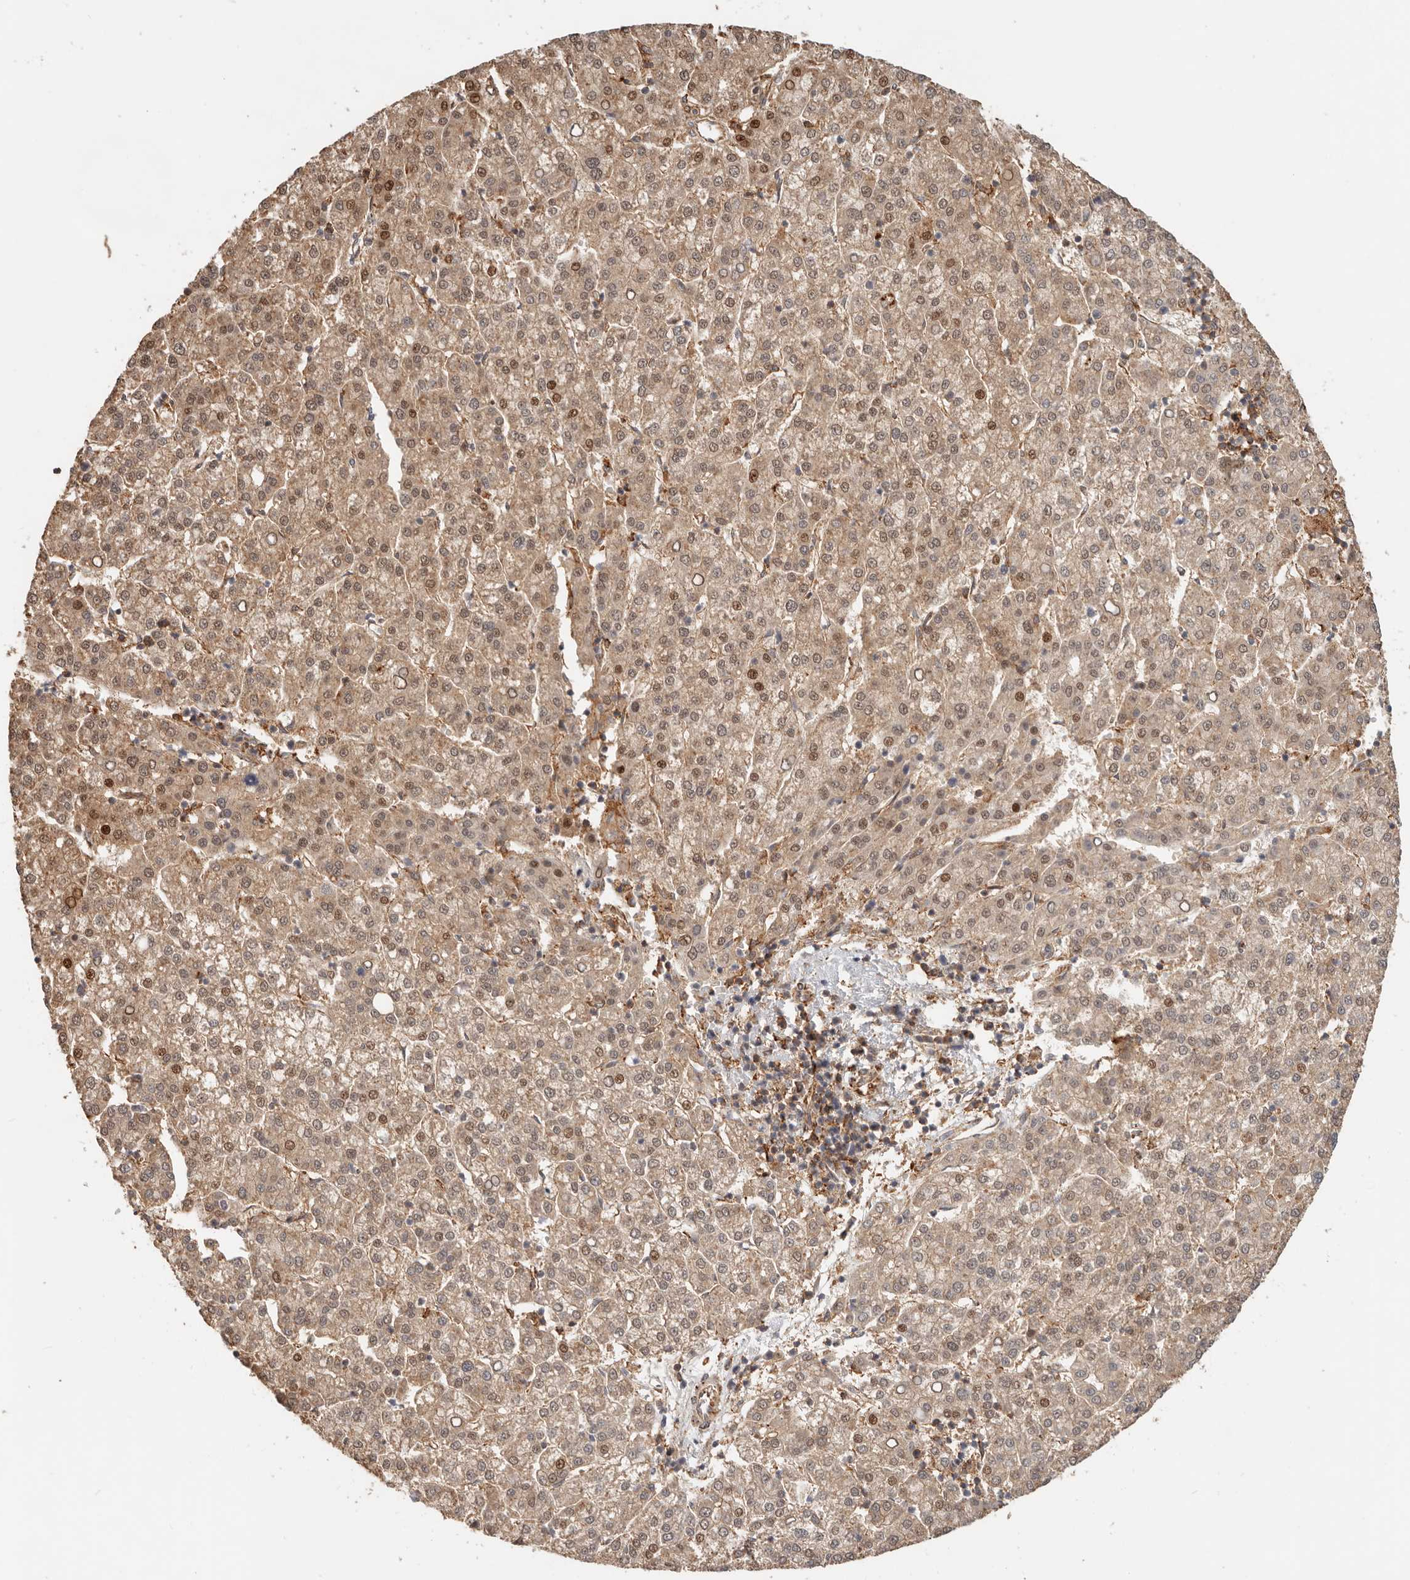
{"staining": {"intensity": "moderate", "quantity": "25%-75%", "location": "nuclear"}, "tissue": "liver cancer", "cell_type": "Tumor cells", "image_type": "cancer", "snomed": [{"axis": "morphology", "description": "Carcinoma, Hepatocellular, NOS"}, {"axis": "topography", "description": "Liver"}], "caption": "Tumor cells exhibit moderate nuclear positivity in about 25%-75% of cells in liver cancer.", "gene": "HEXD", "patient": {"sex": "female", "age": 58}}